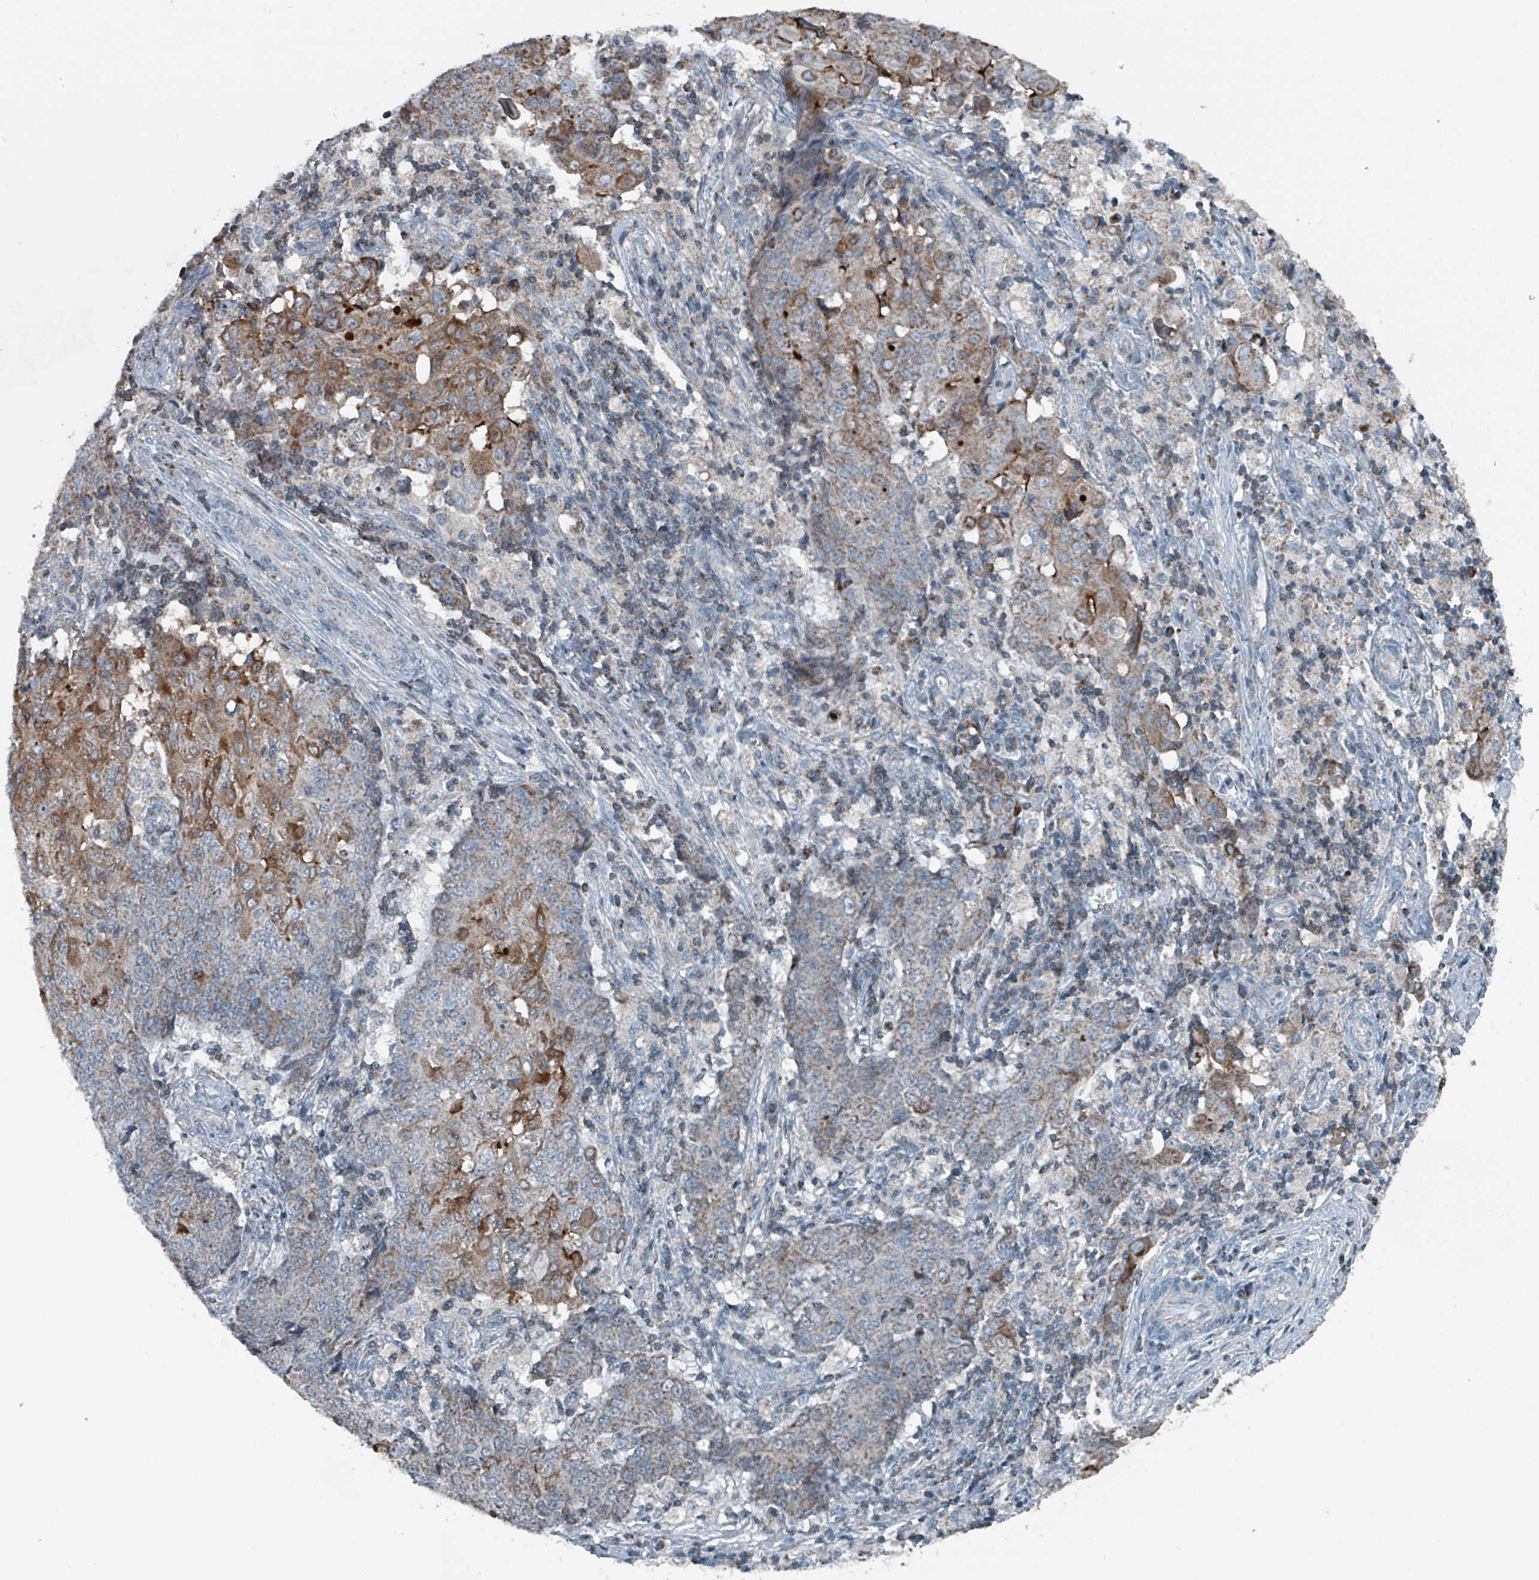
{"staining": {"intensity": "moderate", "quantity": "25%-75%", "location": "cytoplasmic/membranous"}, "tissue": "ovarian cancer", "cell_type": "Tumor cells", "image_type": "cancer", "snomed": [{"axis": "morphology", "description": "Carcinoma, endometroid"}, {"axis": "topography", "description": "Ovary"}], "caption": "Immunohistochemical staining of human ovarian endometroid carcinoma shows moderate cytoplasmic/membranous protein staining in approximately 25%-75% of tumor cells. (IHC, brightfield microscopy, high magnification).", "gene": "ABHD18", "patient": {"sex": "female", "age": 42}}